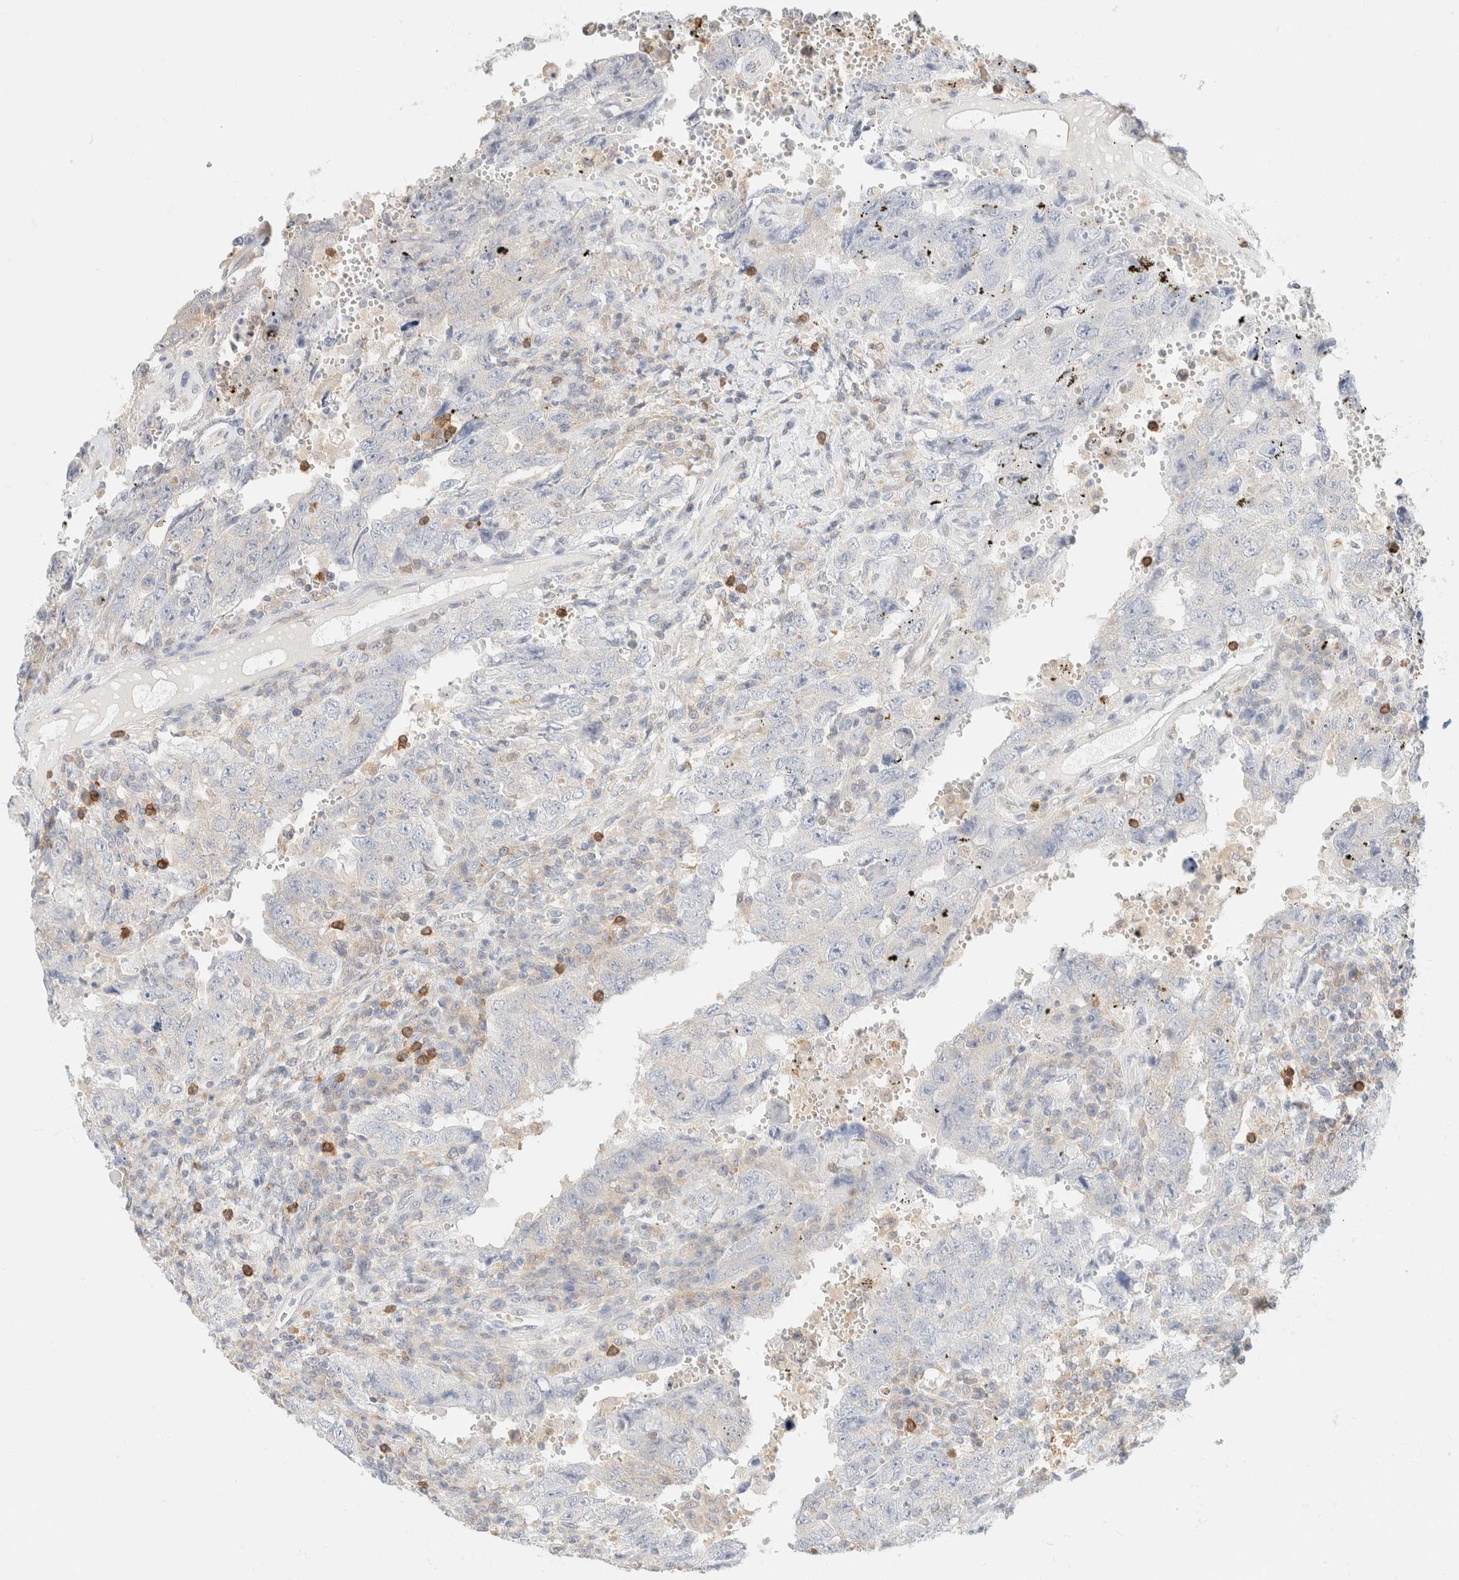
{"staining": {"intensity": "negative", "quantity": "none", "location": "none"}, "tissue": "testis cancer", "cell_type": "Tumor cells", "image_type": "cancer", "snomed": [{"axis": "morphology", "description": "Carcinoma, Embryonal, NOS"}, {"axis": "topography", "description": "Testis"}], "caption": "Immunohistochemistry micrograph of testis embryonal carcinoma stained for a protein (brown), which shows no positivity in tumor cells. The staining is performed using DAB brown chromogen with nuclei counter-stained in using hematoxylin.", "gene": "GPI", "patient": {"sex": "male", "age": 26}}